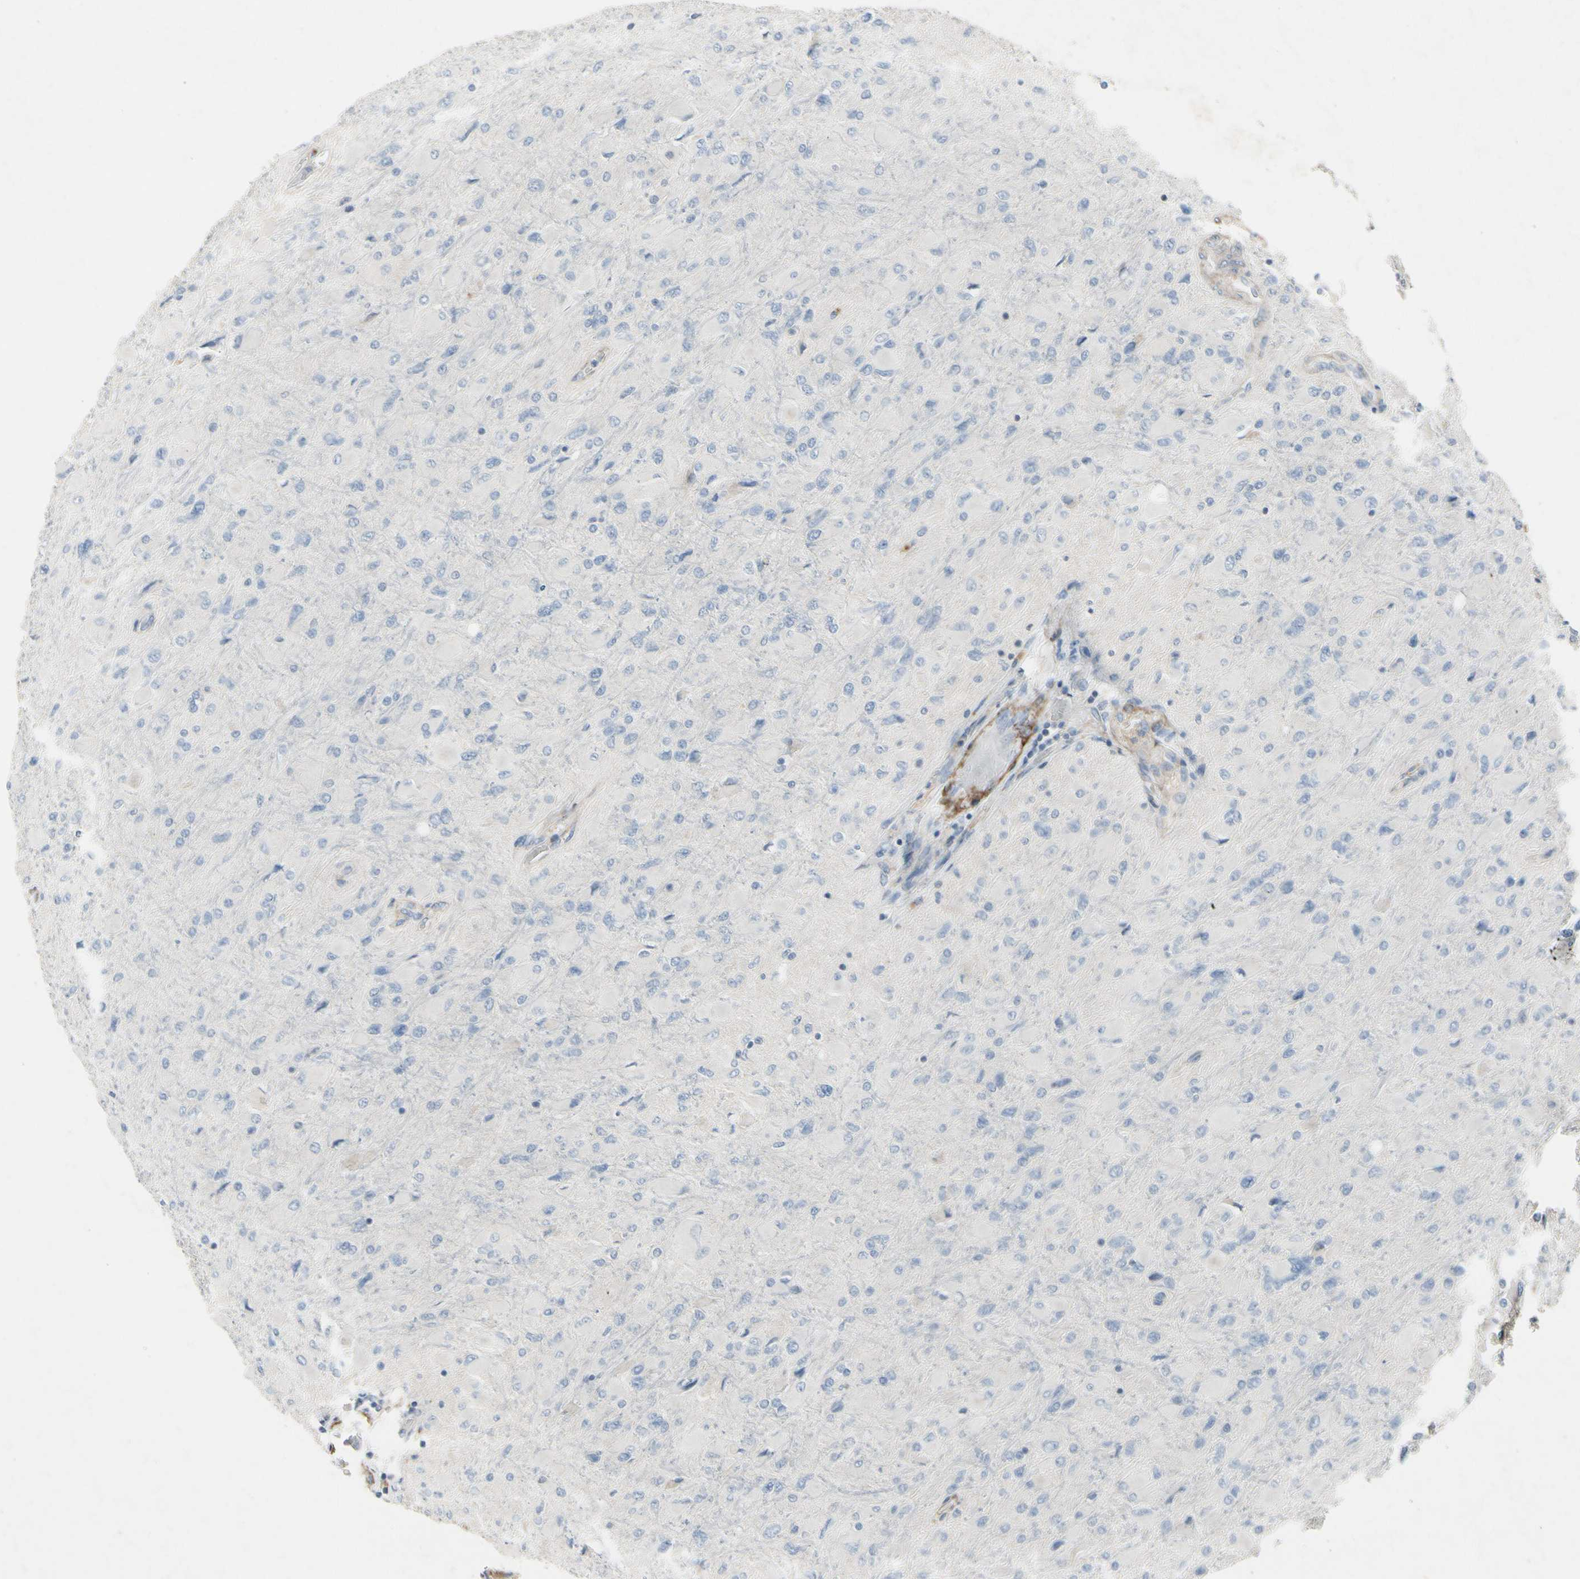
{"staining": {"intensity": "negative", "quantity": "none", "location": "none"}, "tissue": "glioma", "cell_type": "Tumor cells", "image_type": "cancer", "snomed": [{"axis": "morphology", "description": "Glioma, malignant, High grade"}, {"axis": "topography", "description": "Cerebral cortex"}], "caption": "DAB (3,3'-diaminobenzidine) immunohistochemical staining of glioma displays no significant expression in tumor cells.", "gene": "TPM1", "patient": {"sex": "female", "age": 36}}